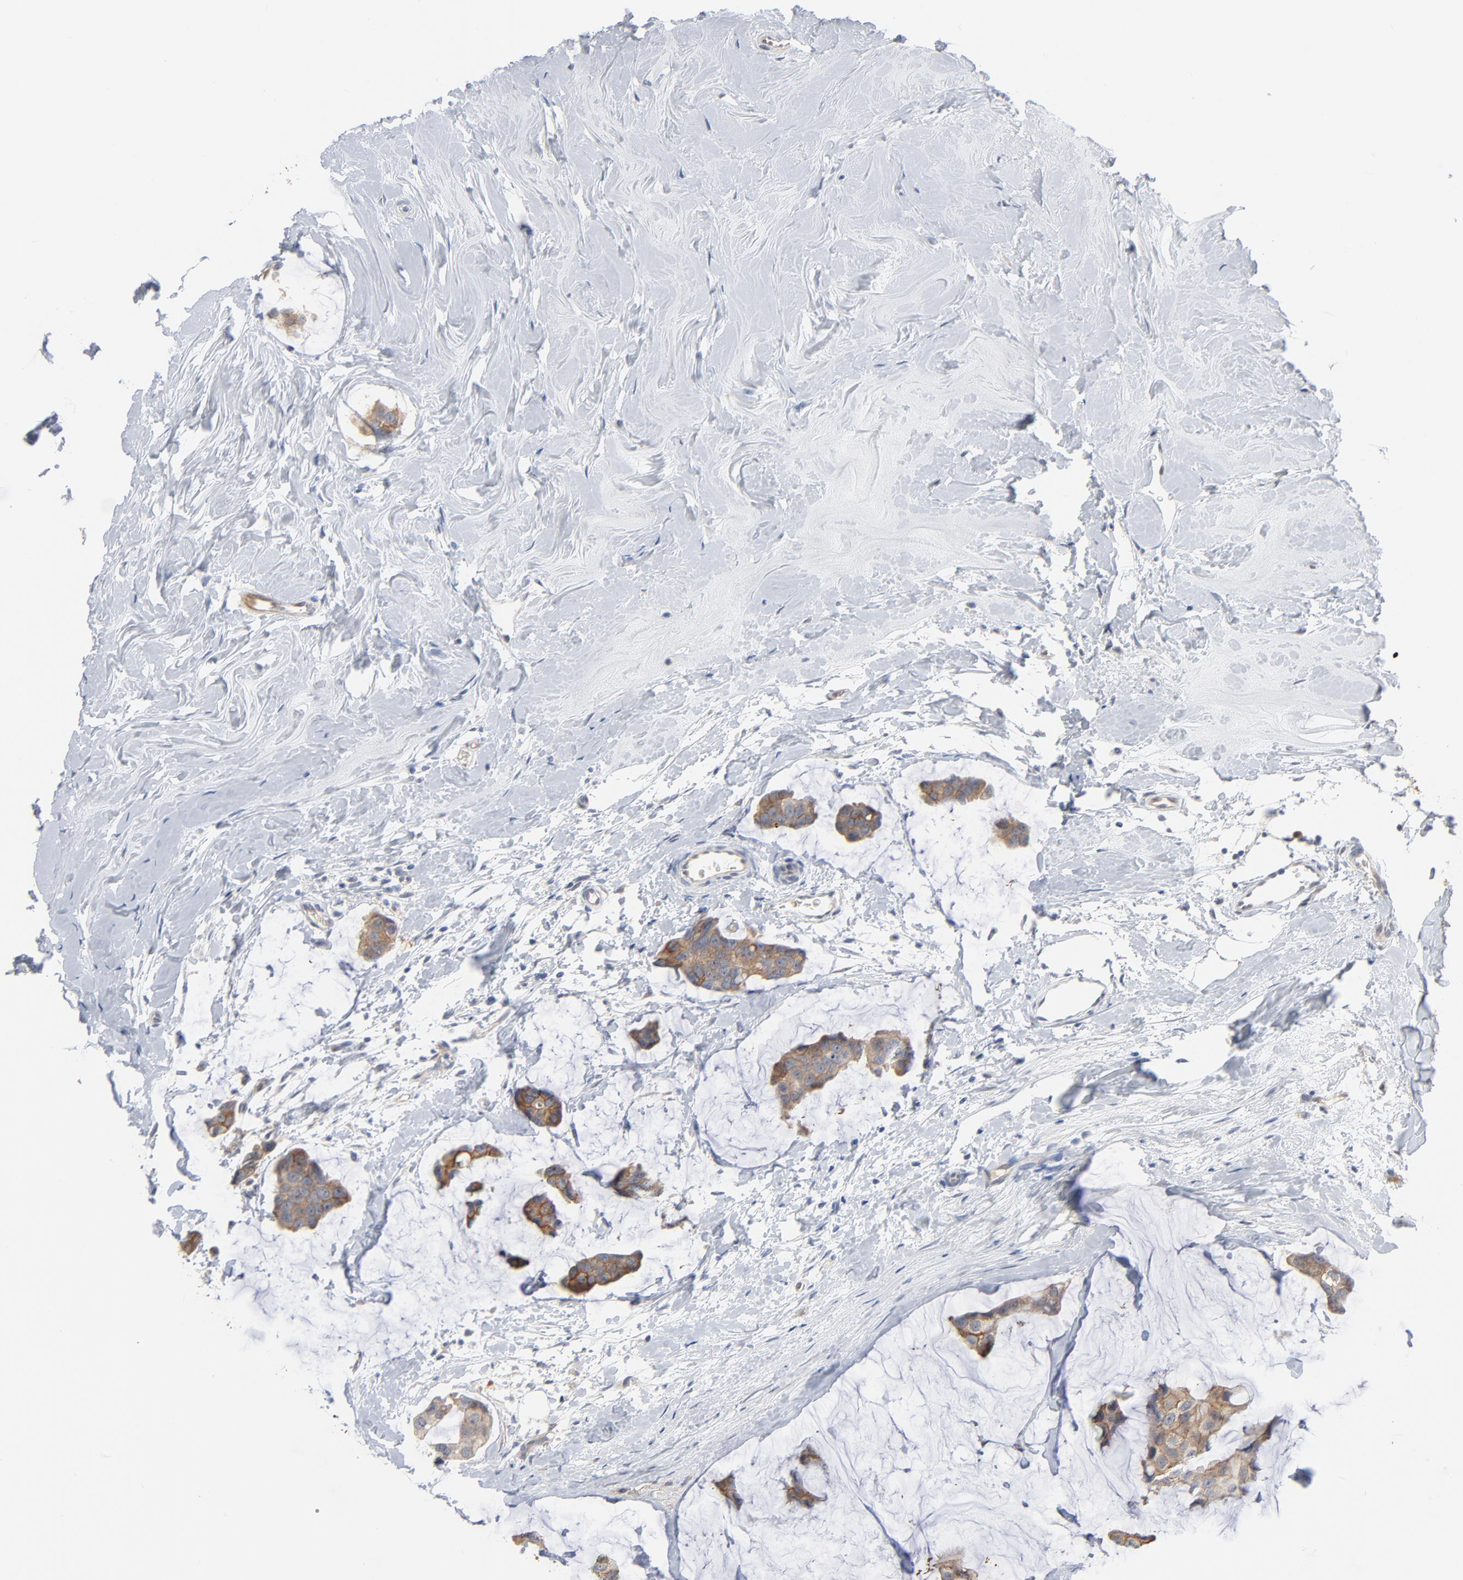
{"staining": {"intensity": "weak", "quantity": ">75%", "location": "cytoplasmic/membranous"}, "tissue": "breast cancer", "cell_type": "Tumor cells", "image_type": "cancer", "snomed": [{"axis": "morphology", "description": "Normal tissue, NOS"}, {"axis": "morphology", "description": "Duct carcinoma"}, {"axis": "topography", "description": "Breast"}], "caption": "IHC of human breast cancer (infiltrating ductal carcinoma) demonstrates low levels of weak cytoplasmic/membranous positivity in approximately >75% of tumor cells.", "gene": "EPCAM", "patient": {"sex": "female", "age": 50}}